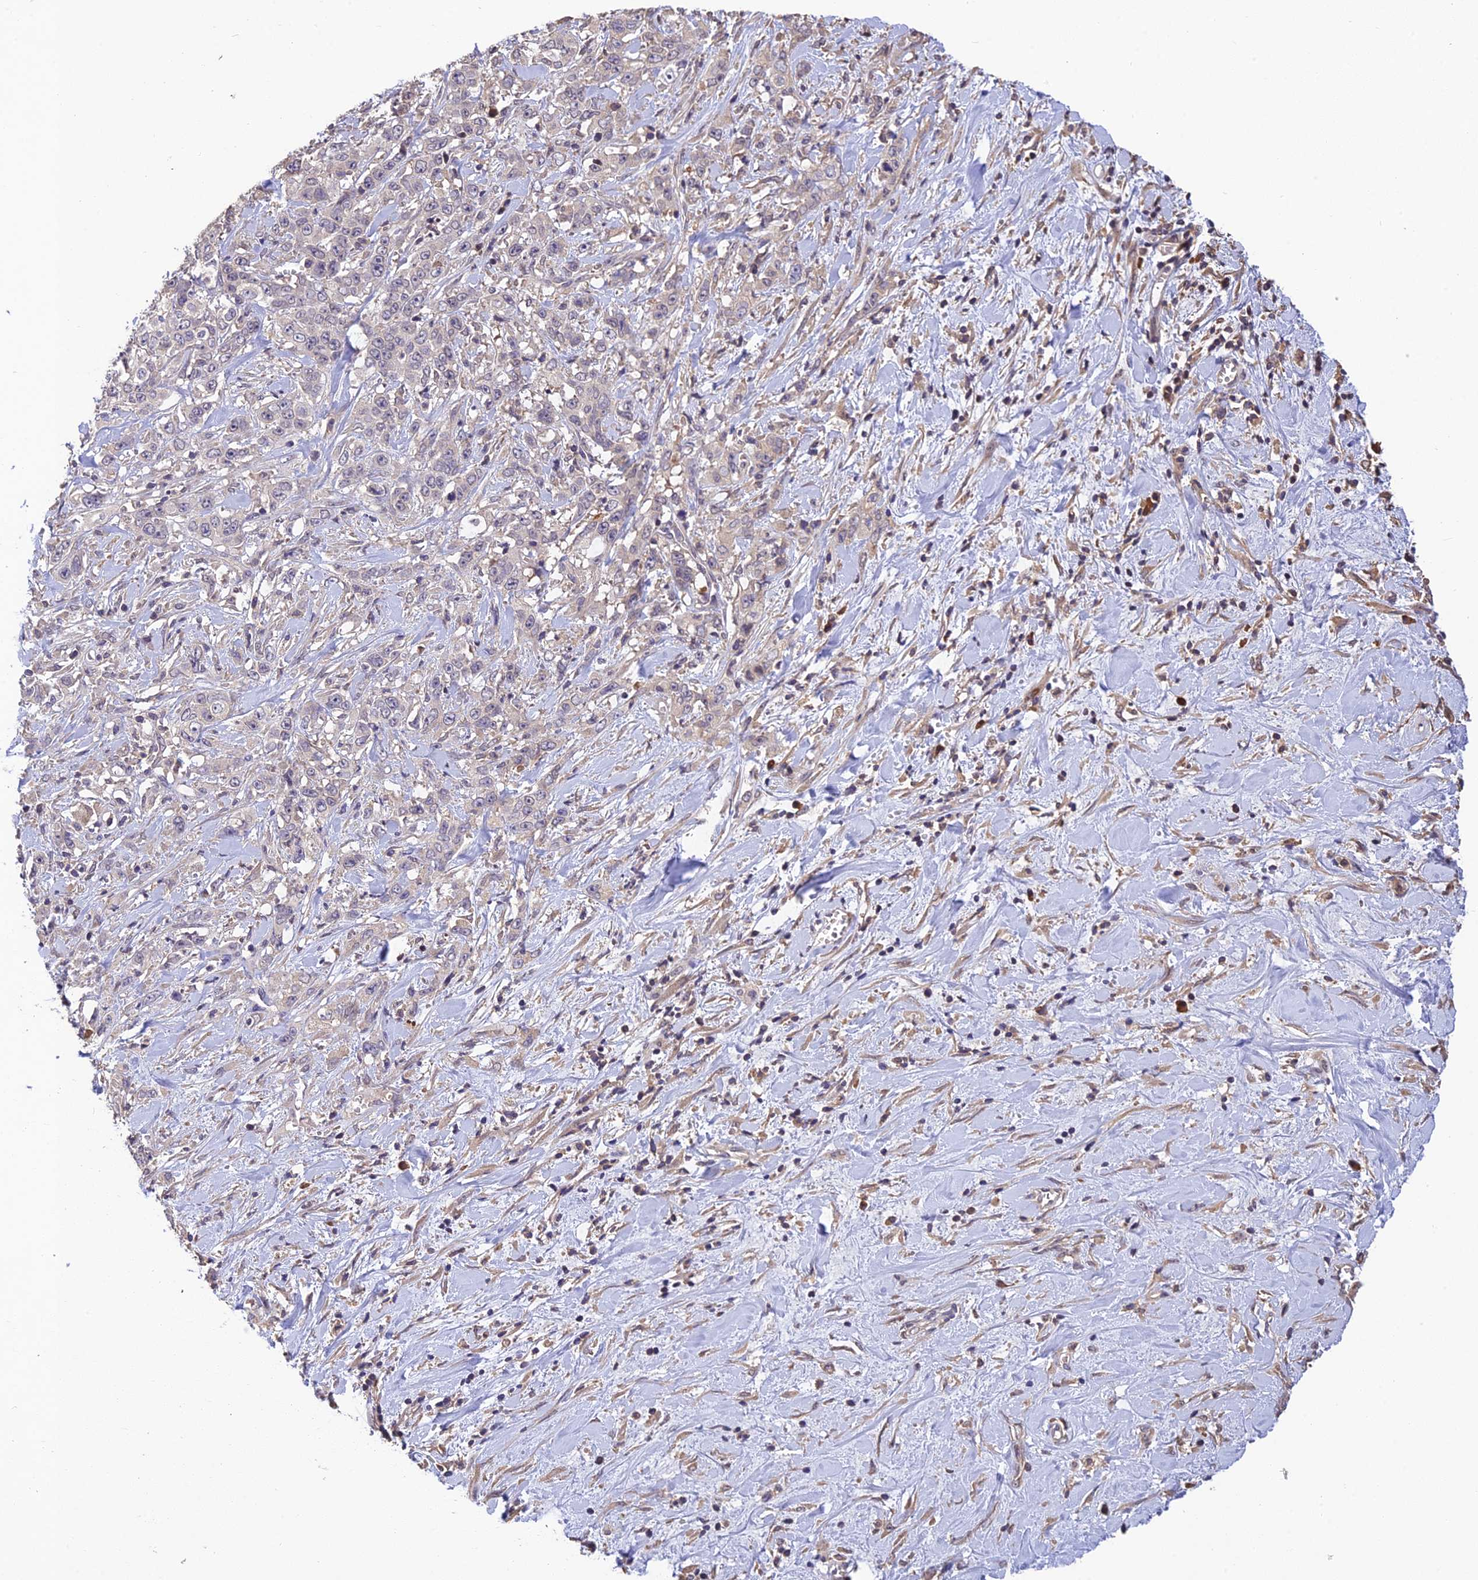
{"staining": {"intensity": "negative", "quantity": "none", "location": "none"}, "tissue": "stomach cancer", "cell_type": "Tumor cells", "image_type": "cancer", "snomed": [{"axis": "morphology", "description": "Adenocarcinoma, NOS"}, {"axis": "topography", "description": "Stomach, upper"}], "caption": "There is no significant positivity in tumor cells of stomach adenocarcinoma. (DAB (3,3'-diaminobenzidine) IHC visualized using brightfield microscopy, high magnification).", "gene": "DENND5B", "patient": {"sex": "male", "age": 62}}